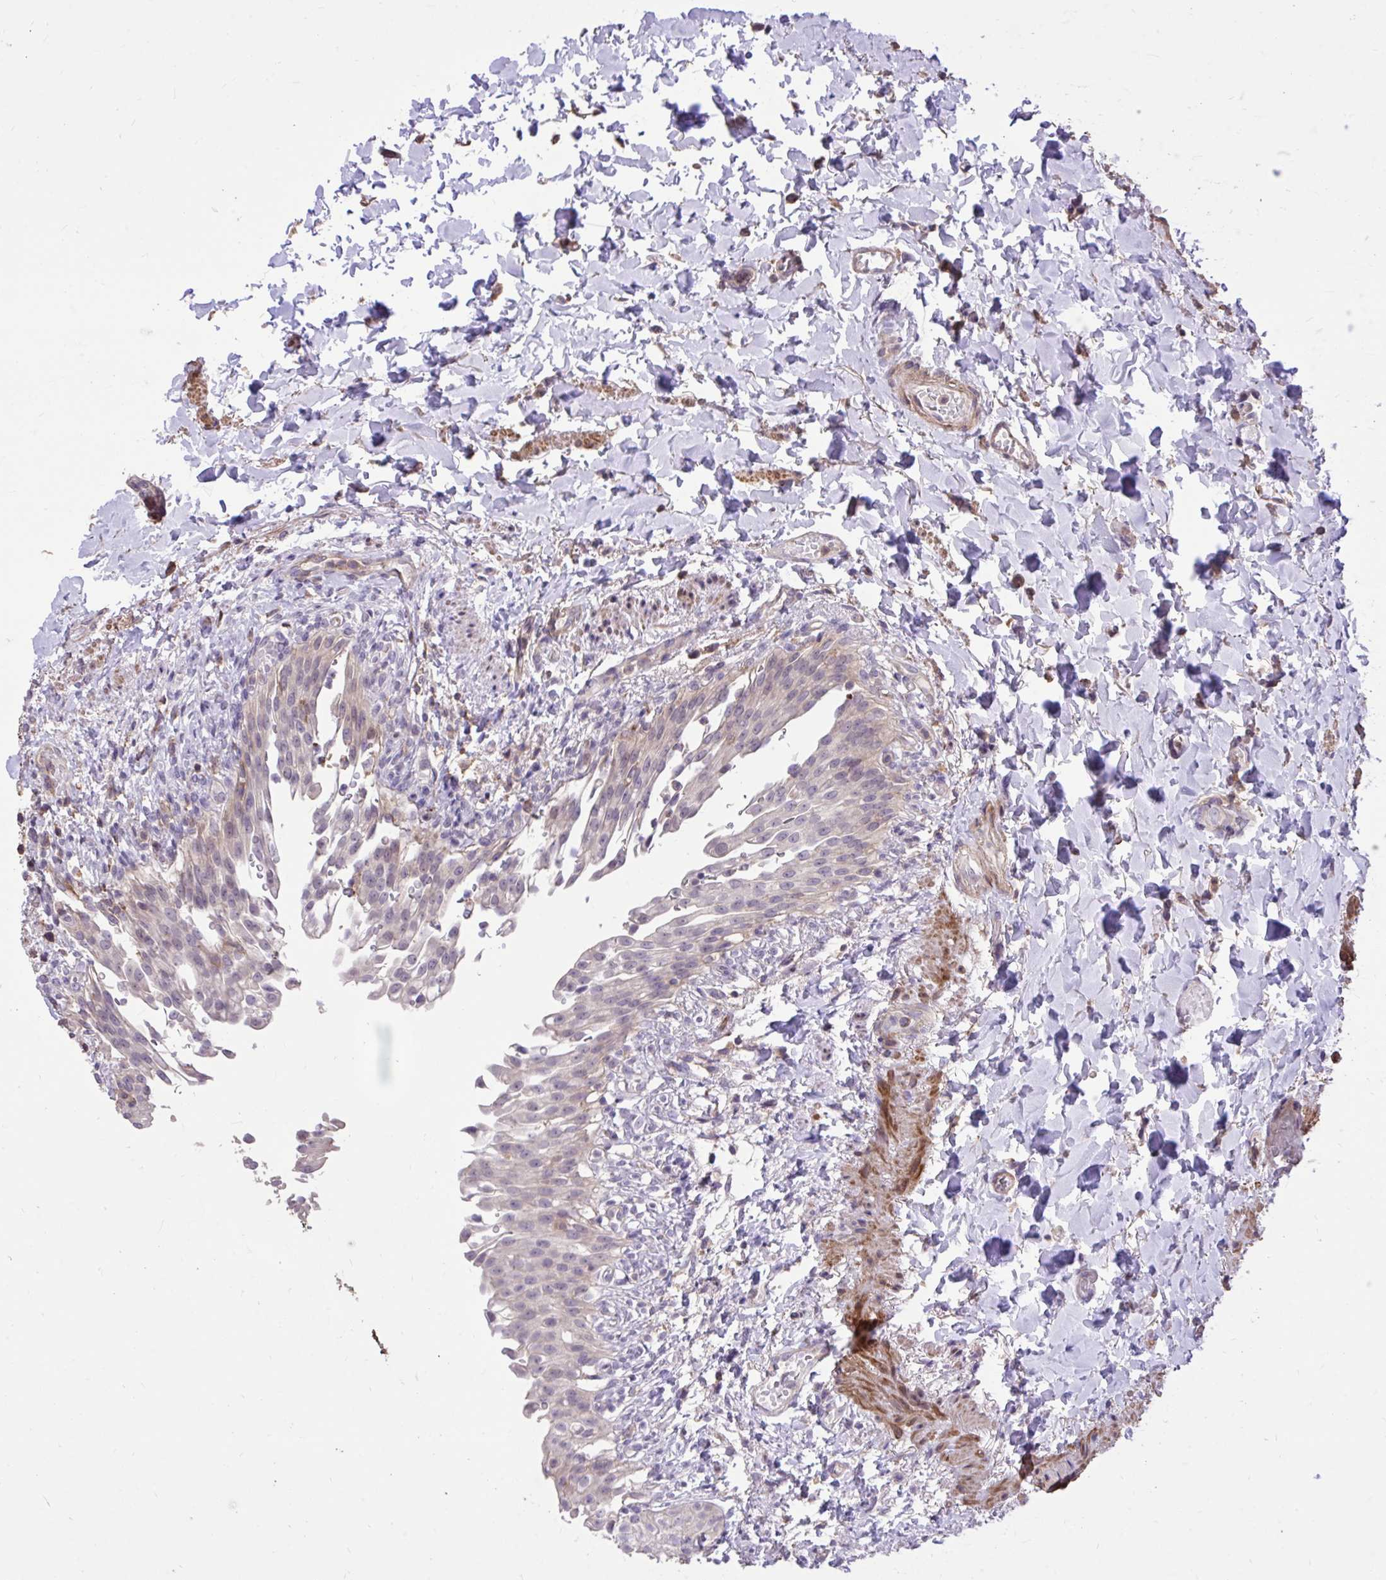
{"staining": {"intensity": "weak", "quantity": "25%-75%", "location": "cytoplasmic/membranous,nuclear"}, "tissue": "urinary bladder", "cell_type": "Urothelial cells", "image_type": "normal", "snomed": [{"axis": "morphology", "description": "Normal tissue, NOS"}, {"axis": "topography", "description": "Urinary bladder"}, {"axis": "topography", "description": "Peripheral nerve tissue"}], "caption": "Urothelial cells exhibit low levels of weak cytoplasmic/membranous,nuclear staining in about 25%-75% of cells in benign human urinary bladder.", "gene": "IGFL2", "patient": {"sex": "female", "age": 60}}